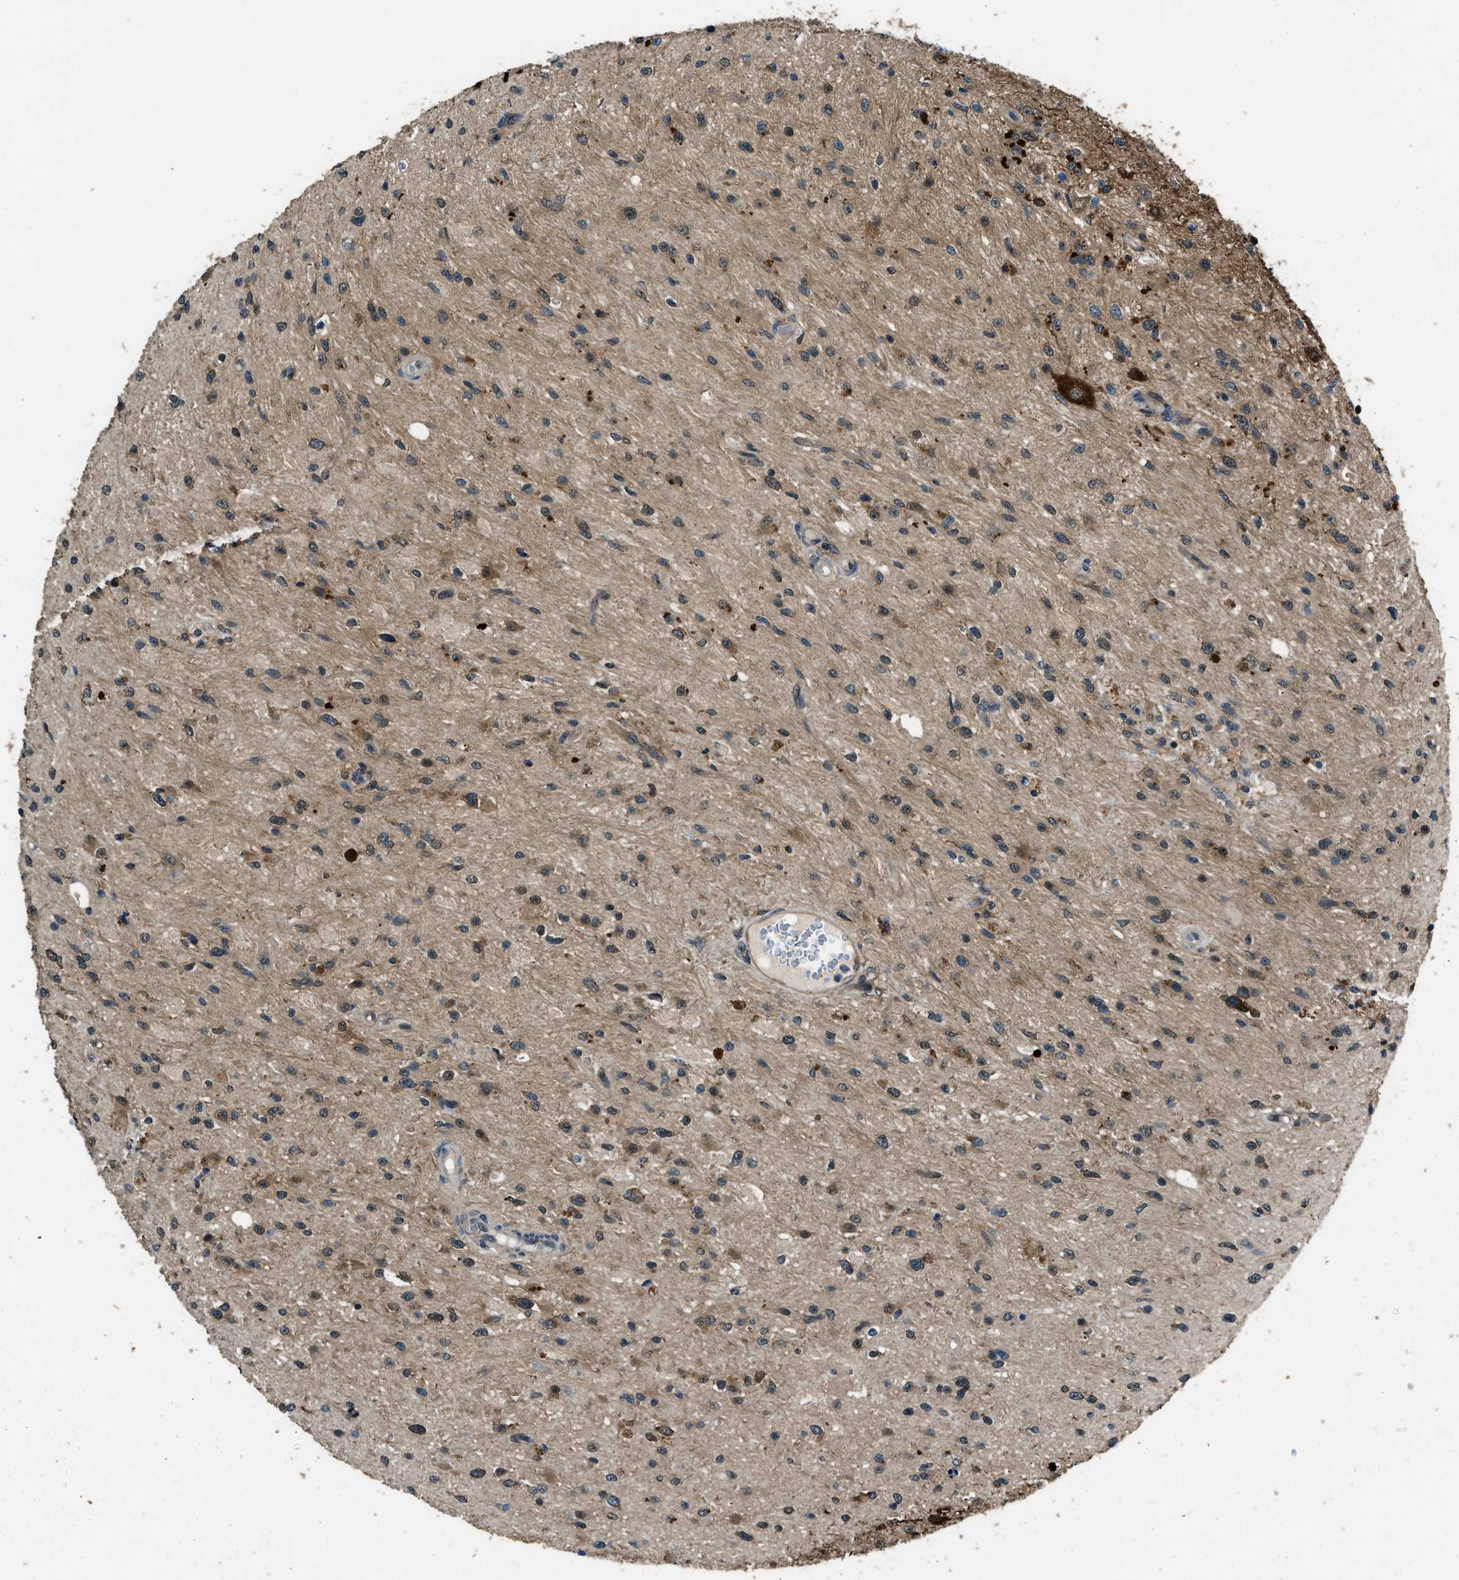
{"staining": {"intensity": "moderate", "quantity": "25%-75%", "location": "cytoplasmic/membranous"}, "tissue": "glioma", "cell_type": "Tumor cells", "image_type": "cancer", "snomed": [{"axis": "morphology", "description": "Glioma, malignant, High grade"}, {"axis": "topography", "description": "Brain"}], "caption": "Moderate cytoplasmic/membranous positivity for a protein is appreciated in approximately 25%-75% of tumor cells of malignant glioma (high-grade) using IHC.", "gene": "NUDCD3", "patient": {"sex": "male", "age": 33}}